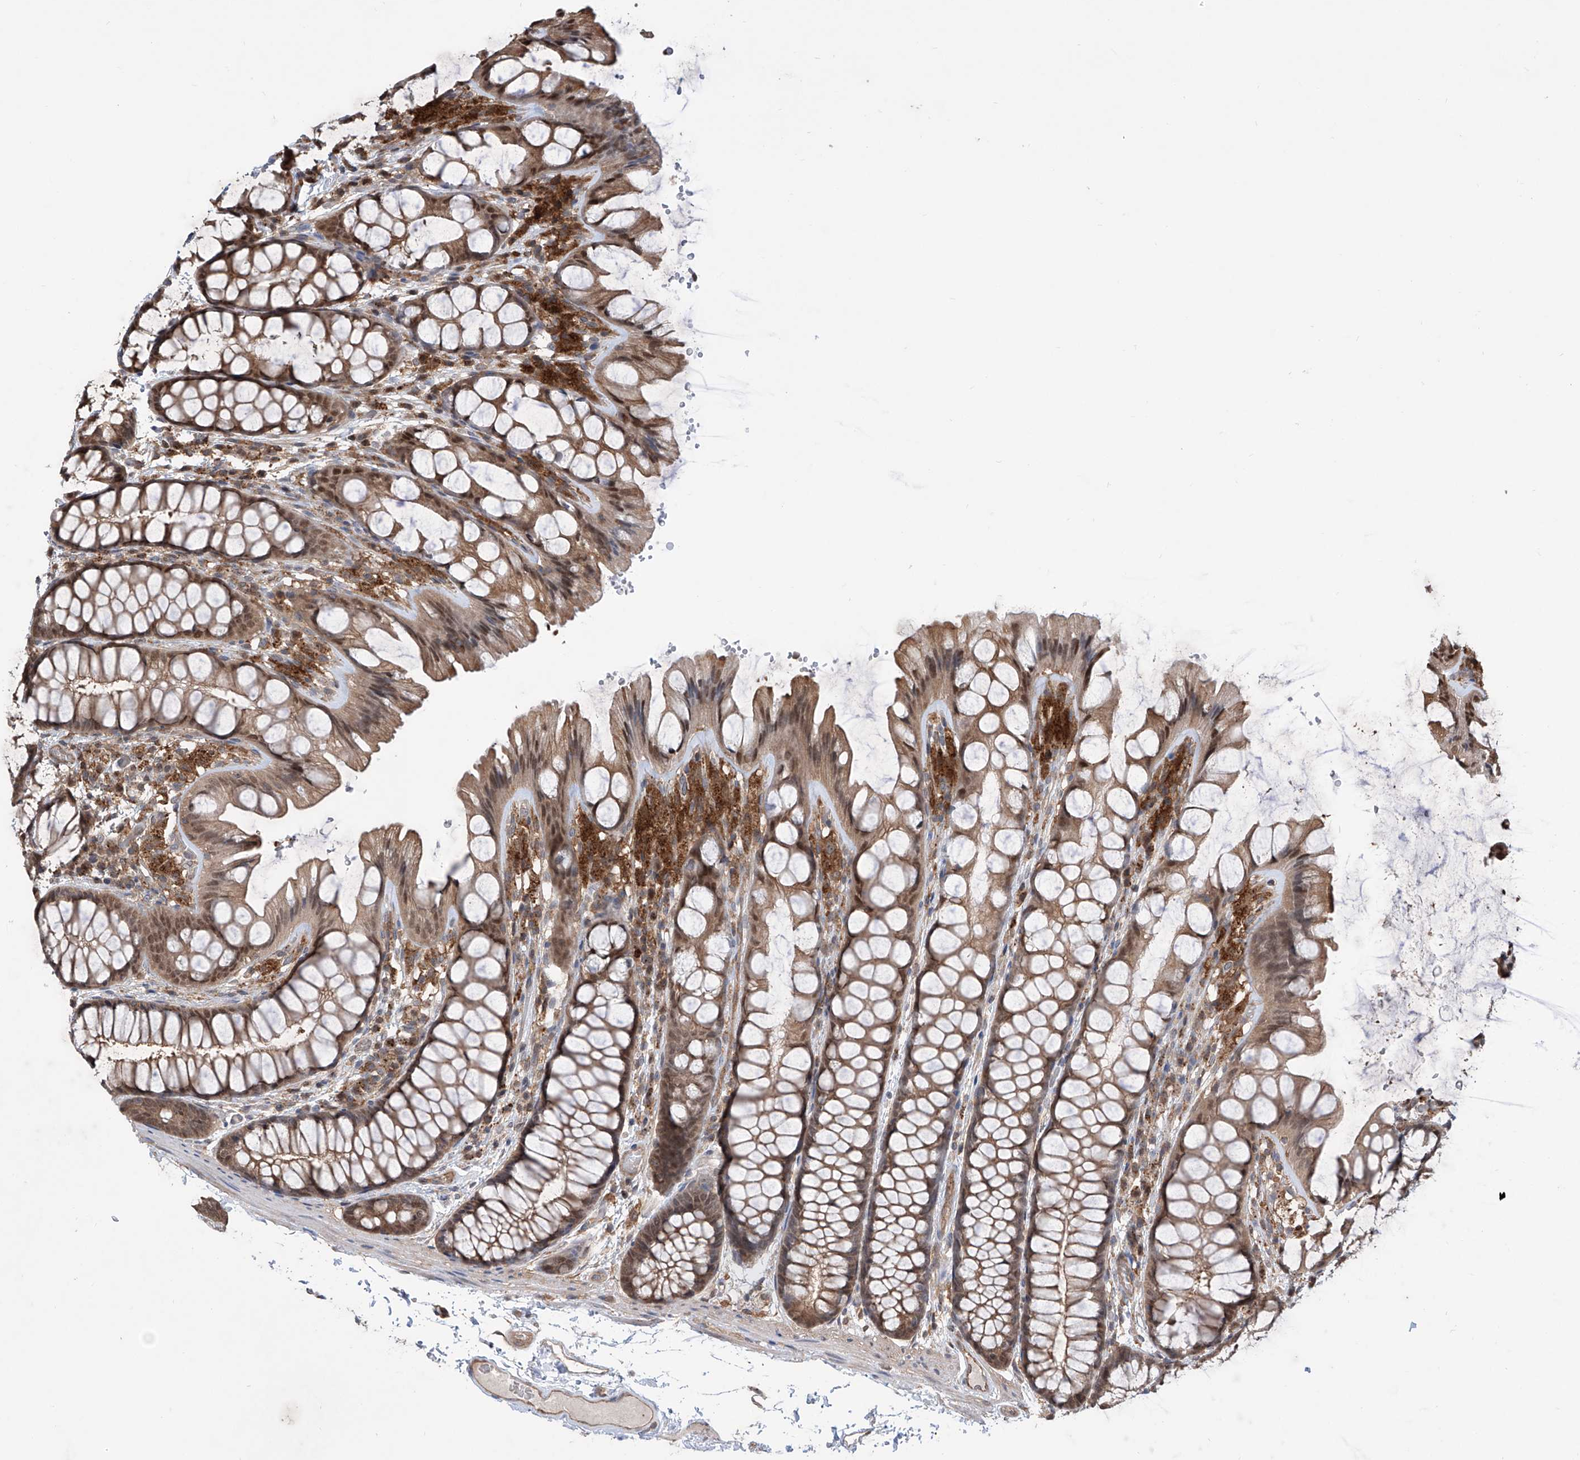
{"staining": {"intensity": "moderate", "quantity": ">75%", "location": "cytoplasmic/membranous"}, "tissue": "colon", "cell_type": "Endothelial cells", "image_type": "normal", "snomed": [{"axis": "morphology", "description": "Normal tissue, NOS"}, {"axis": "topography", "description": "Colon"}], "caption": "The photomicrograph shows a brown stain indicating the presence of a protein in the cytoplasmic/membranous of endothelial cells in colon. (DAB (3,3'-diaminobenzidine) IHC with brightfield microscopy, high magnification).", "gene": "HOXC8", "patient": {"sex": "male", "age": 47}}